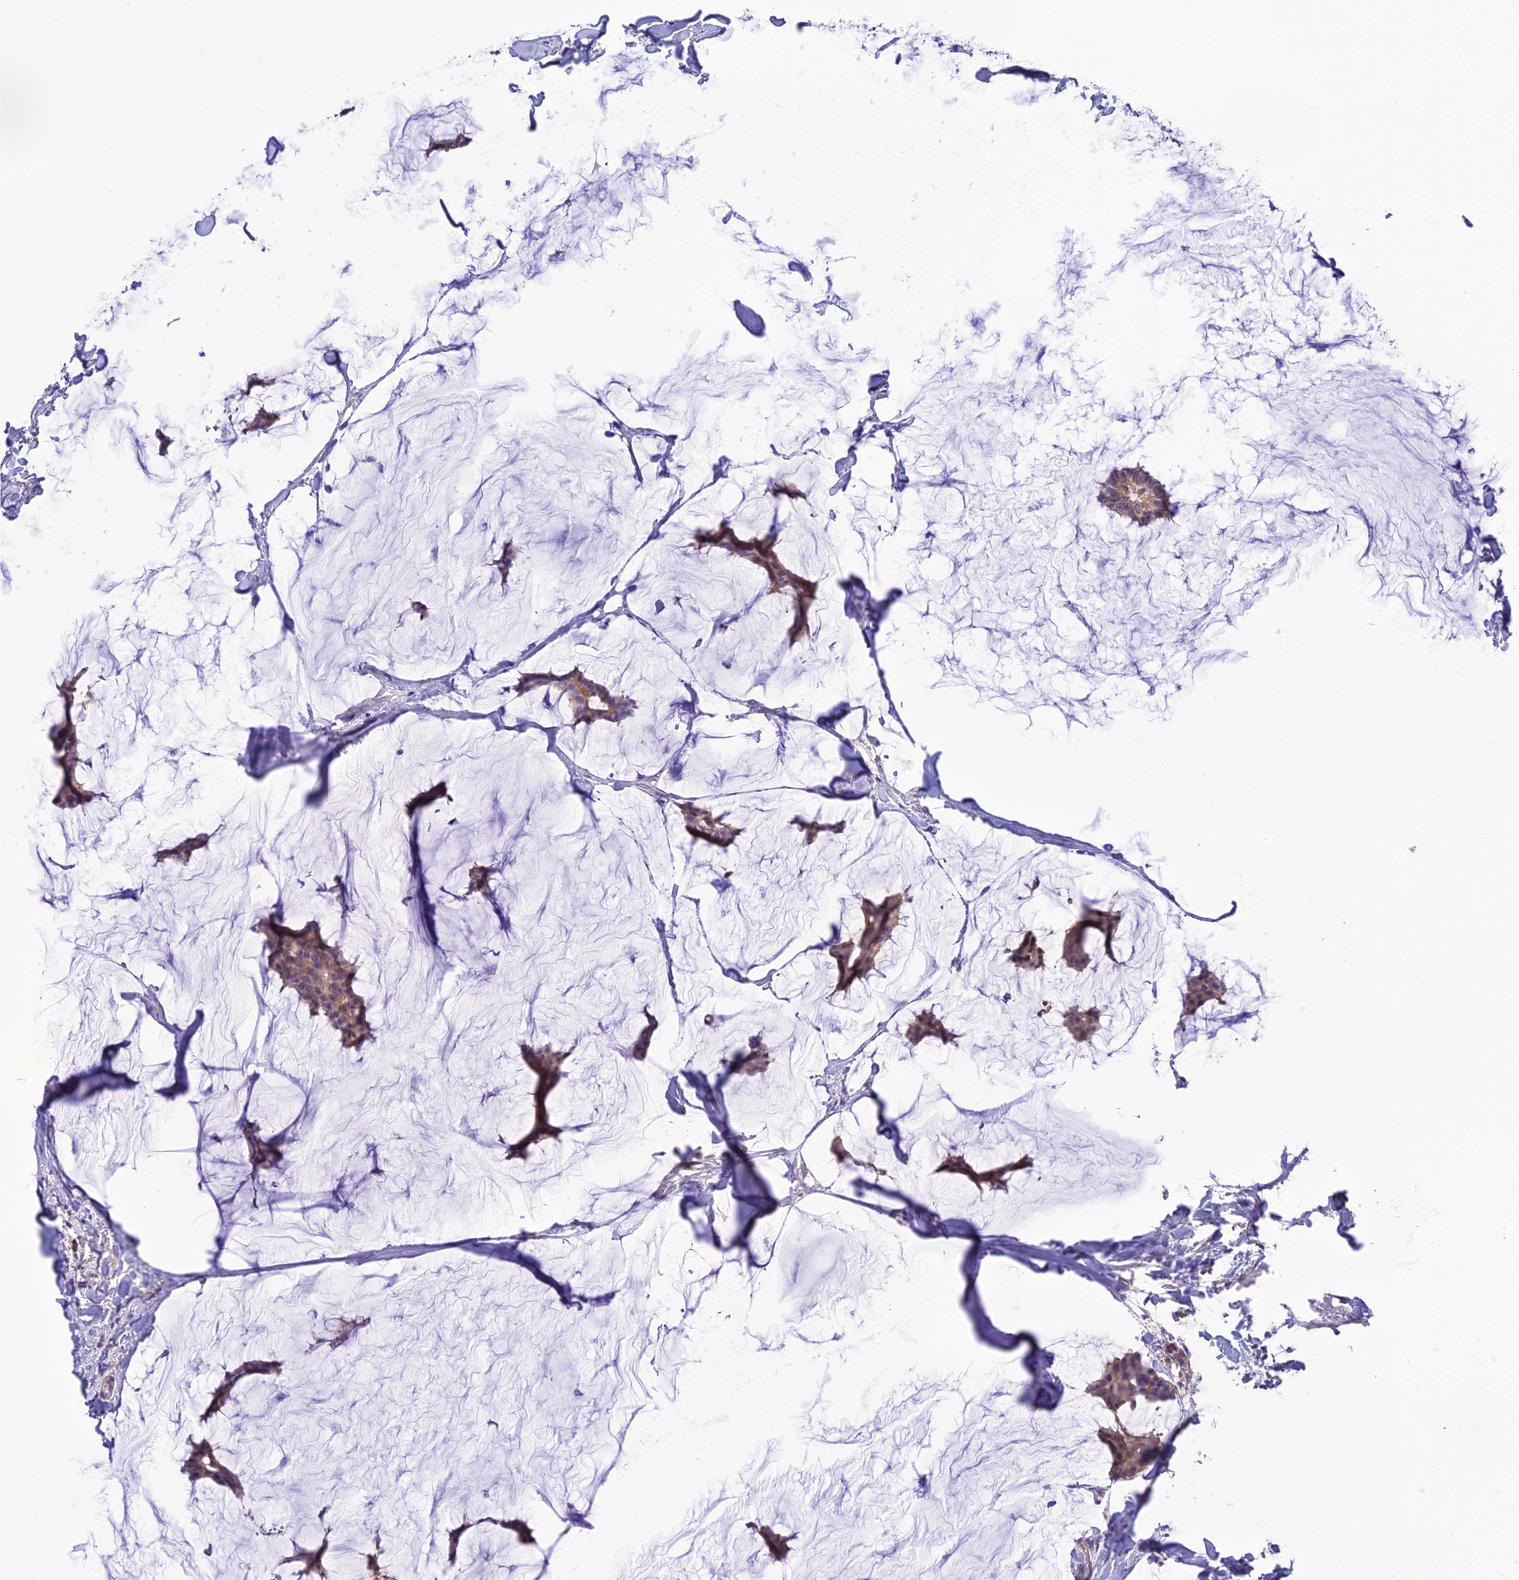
{"staining": {"intensity": "weak", "quantity": ">75%", "location": "cytoplasmic/membranous"}, "tissue": "breast cancer", "cell_type": "Tumor cells", "image_type": "cancer", "snomed": [{"axis": "morphology", "description": "Duct carcinoma"}, {"axis": "topography", "description": "Breast"}], "caption": "Immunohistochemistry of human breast invasive ductal carcinoma demonstrates low levels of weak cytoplasmic/membranous expression in about >75% of tumor cells.", "gene": "RNF126", "patient": {"sex": "female", "age": 93}}